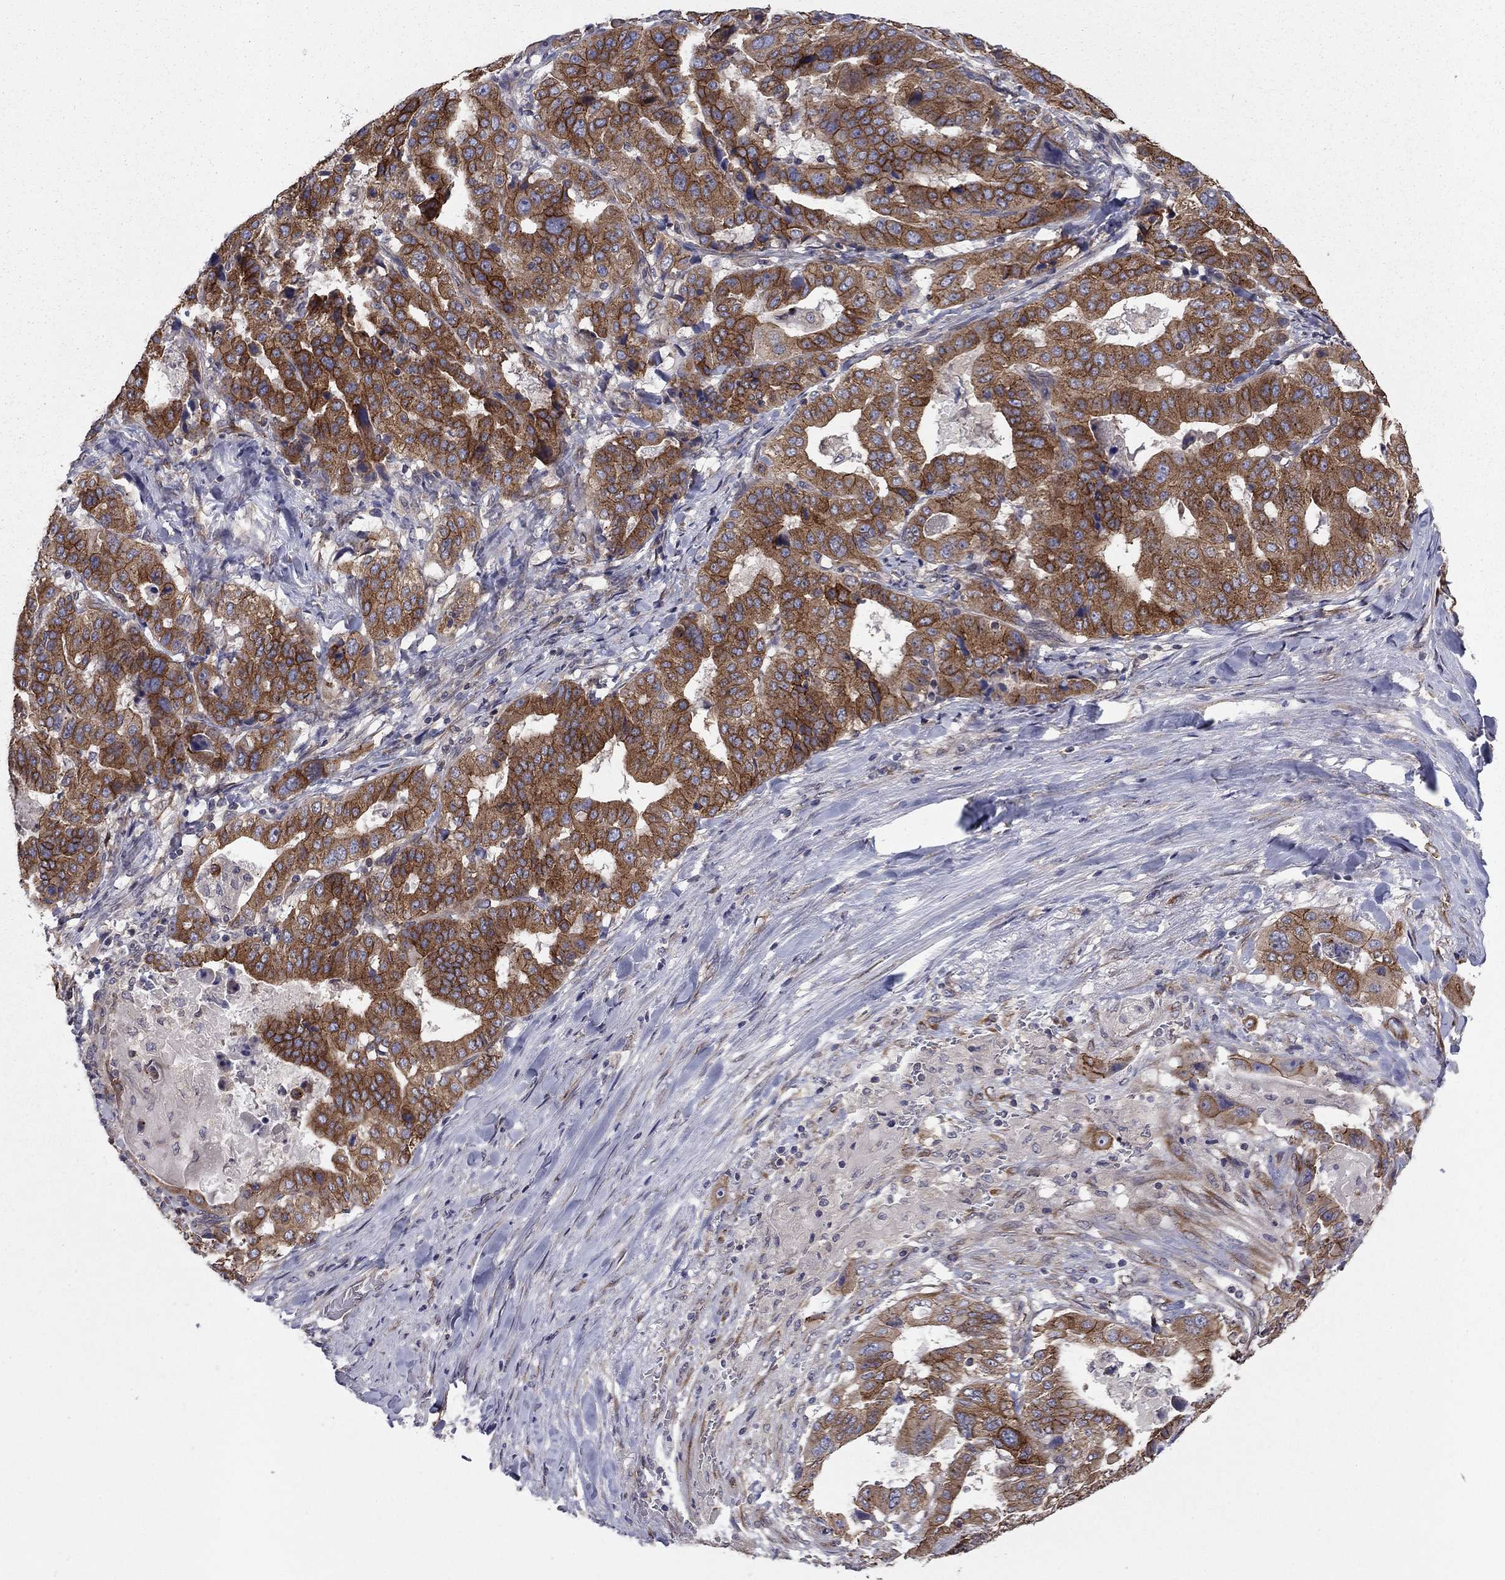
{"staining": {"intensity": "strong", "quantity": "25%-75%", "location": "cytoplasmic/membranous"}, "tissue": "stomach cancer", "cell_type": "Tumor cells", "image_type": "cancer", "snomed": [{"axis": "morphology", "description": "Adenocarcinoma, NOS"}, {"axis": "topography", "description": "Stomach"}], "caption": "Immunohistochemistry (DAB (3,3'-diaminobenzidine)) staining of stomach cancer (adenocarcinoma) displays strong cytoplasmic/membranous protein positivity in about 25%-75% of tumor cells.", "gene": "YIF1A", "patient": {"sex": "male", "age": 48}}